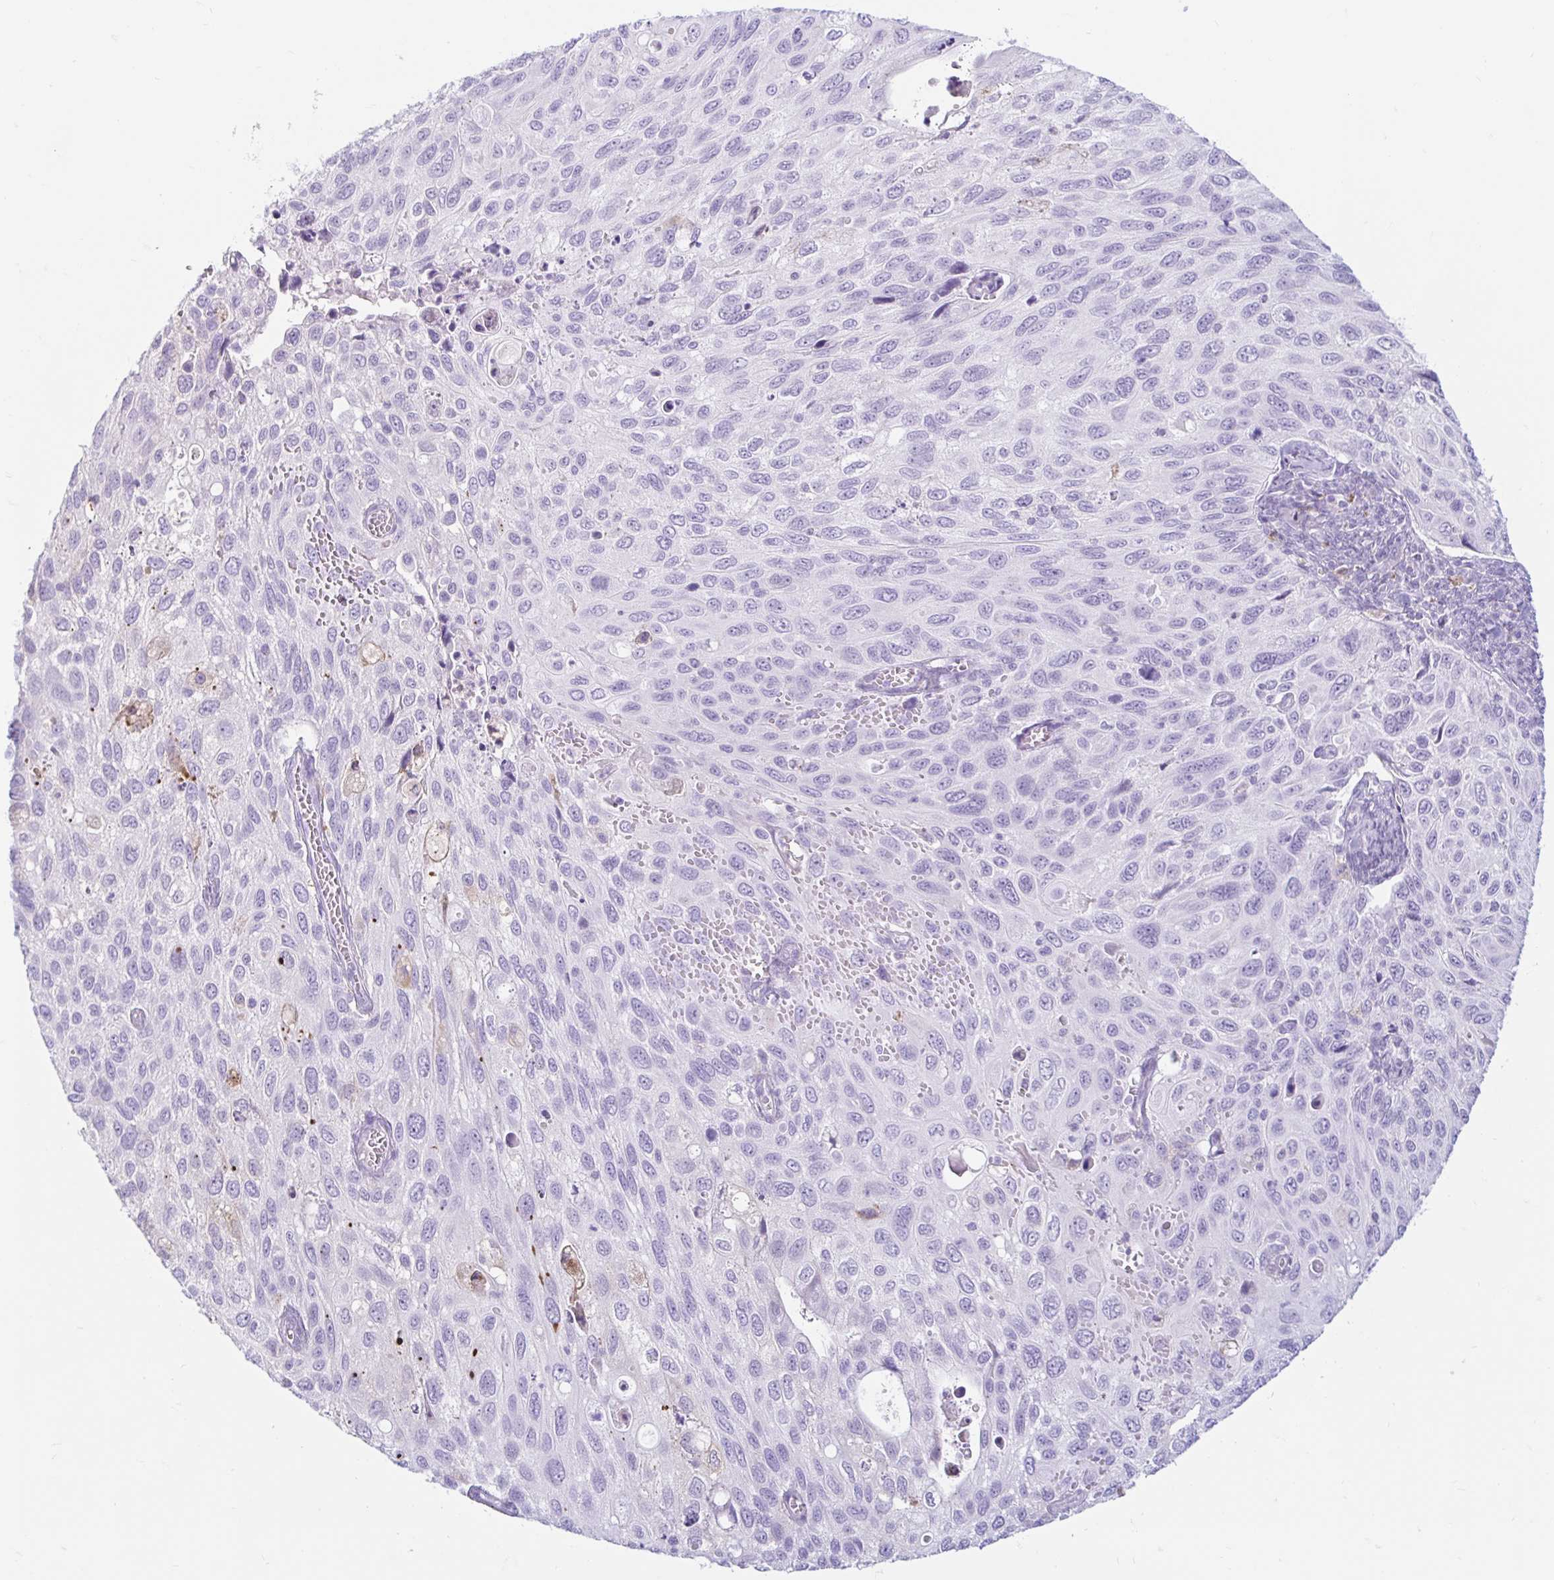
{"staining": {"intensity": "negative", "quantity": "none", "location": "none"}, "tissue": "cervical cancer", "cell_type": "Tumor cells", "image_type": "cancer", "snomed": [{"axis": "morphology", "description": "Squamous cell carcinoma, NOS"}, {"axis": "topography", "description": "Cervix"}], "caption": "High power microscopy micrograph of an immunohistochemistry (IHC) image of cervical cancer (squamous cell carcinoma), revealing no significant positivity in tumor cells.", "gene": "ERICH6", "patient": {"sex": "female", "age": 70}}